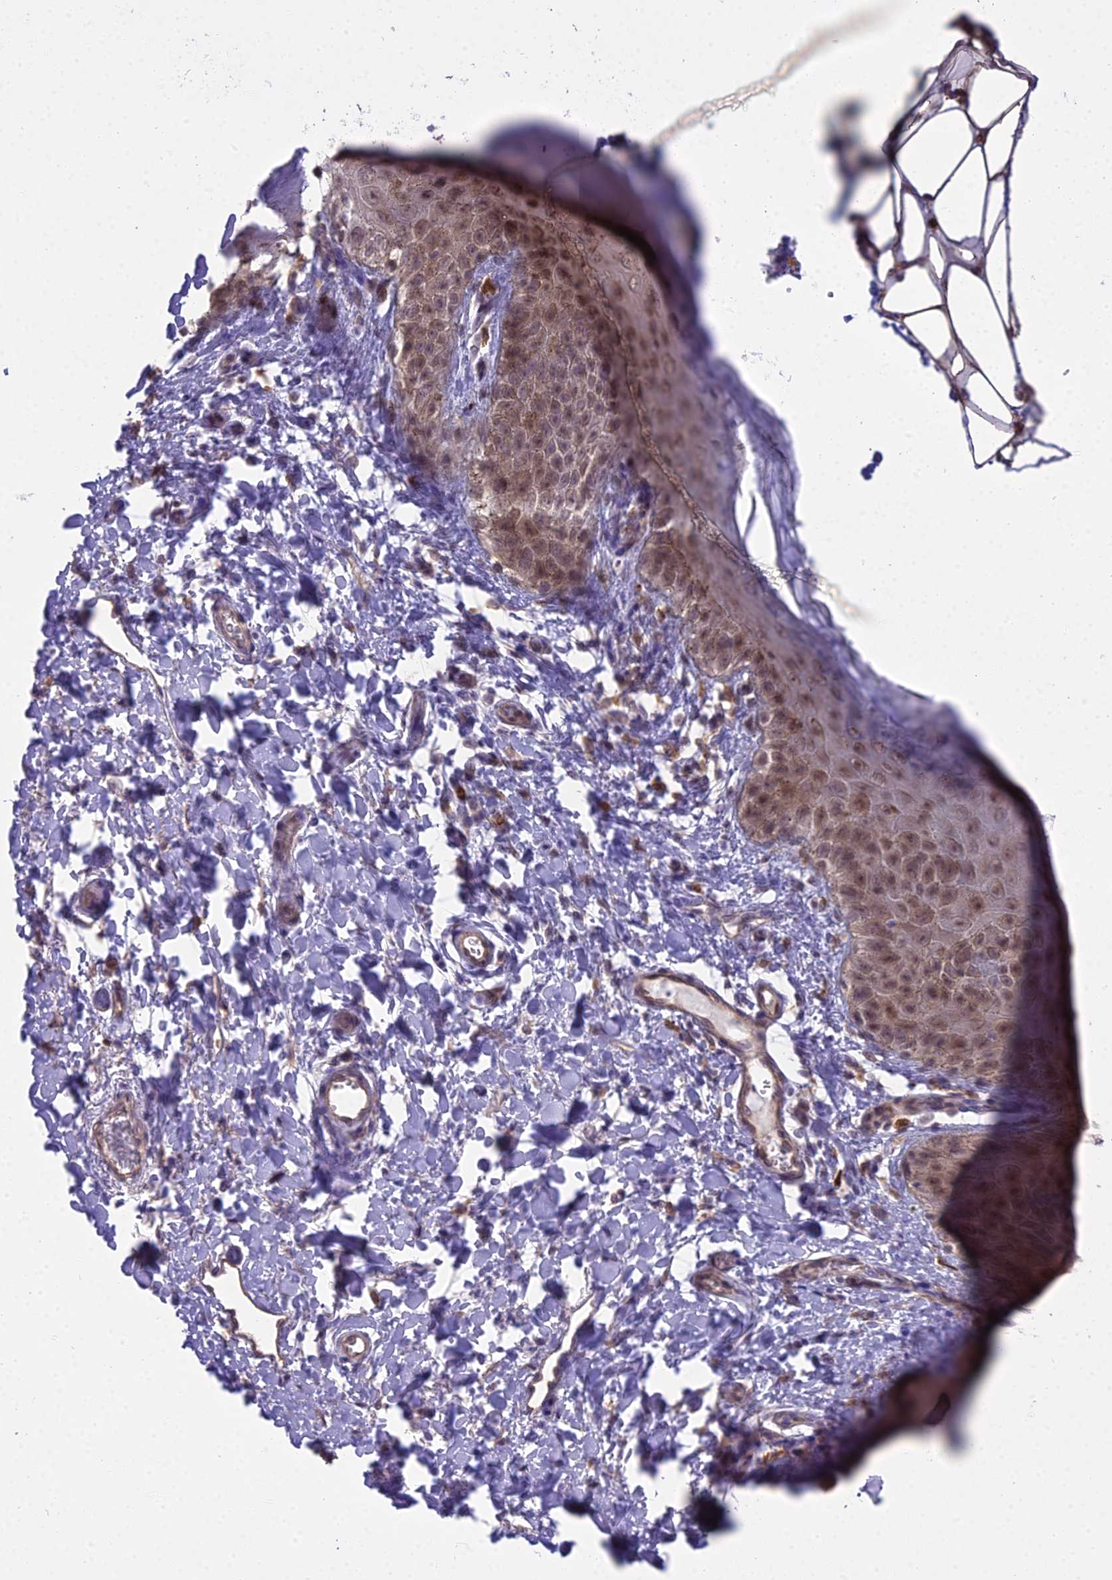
{"staining": {"intensity": "moderate", "quantity": "25%-75%", "location": "nuclear"}, "tissue": "skin", "cell_type": "Epidermal cells", "image_type": "normal", "snomed": [{"axis": "morphology", "description": "Normal tissue, NOS"}, {"axis": "topography", "description": "Anal"}], "caption": "Immunohistochemistry image of benign skin stained for a protein (brown), which reveals medium levels of moderate nuclear positivity in approximately 25%-75% of epidermal cells.", "gene": "BLNK", "patient": {"sex": "male", "age": 44}}